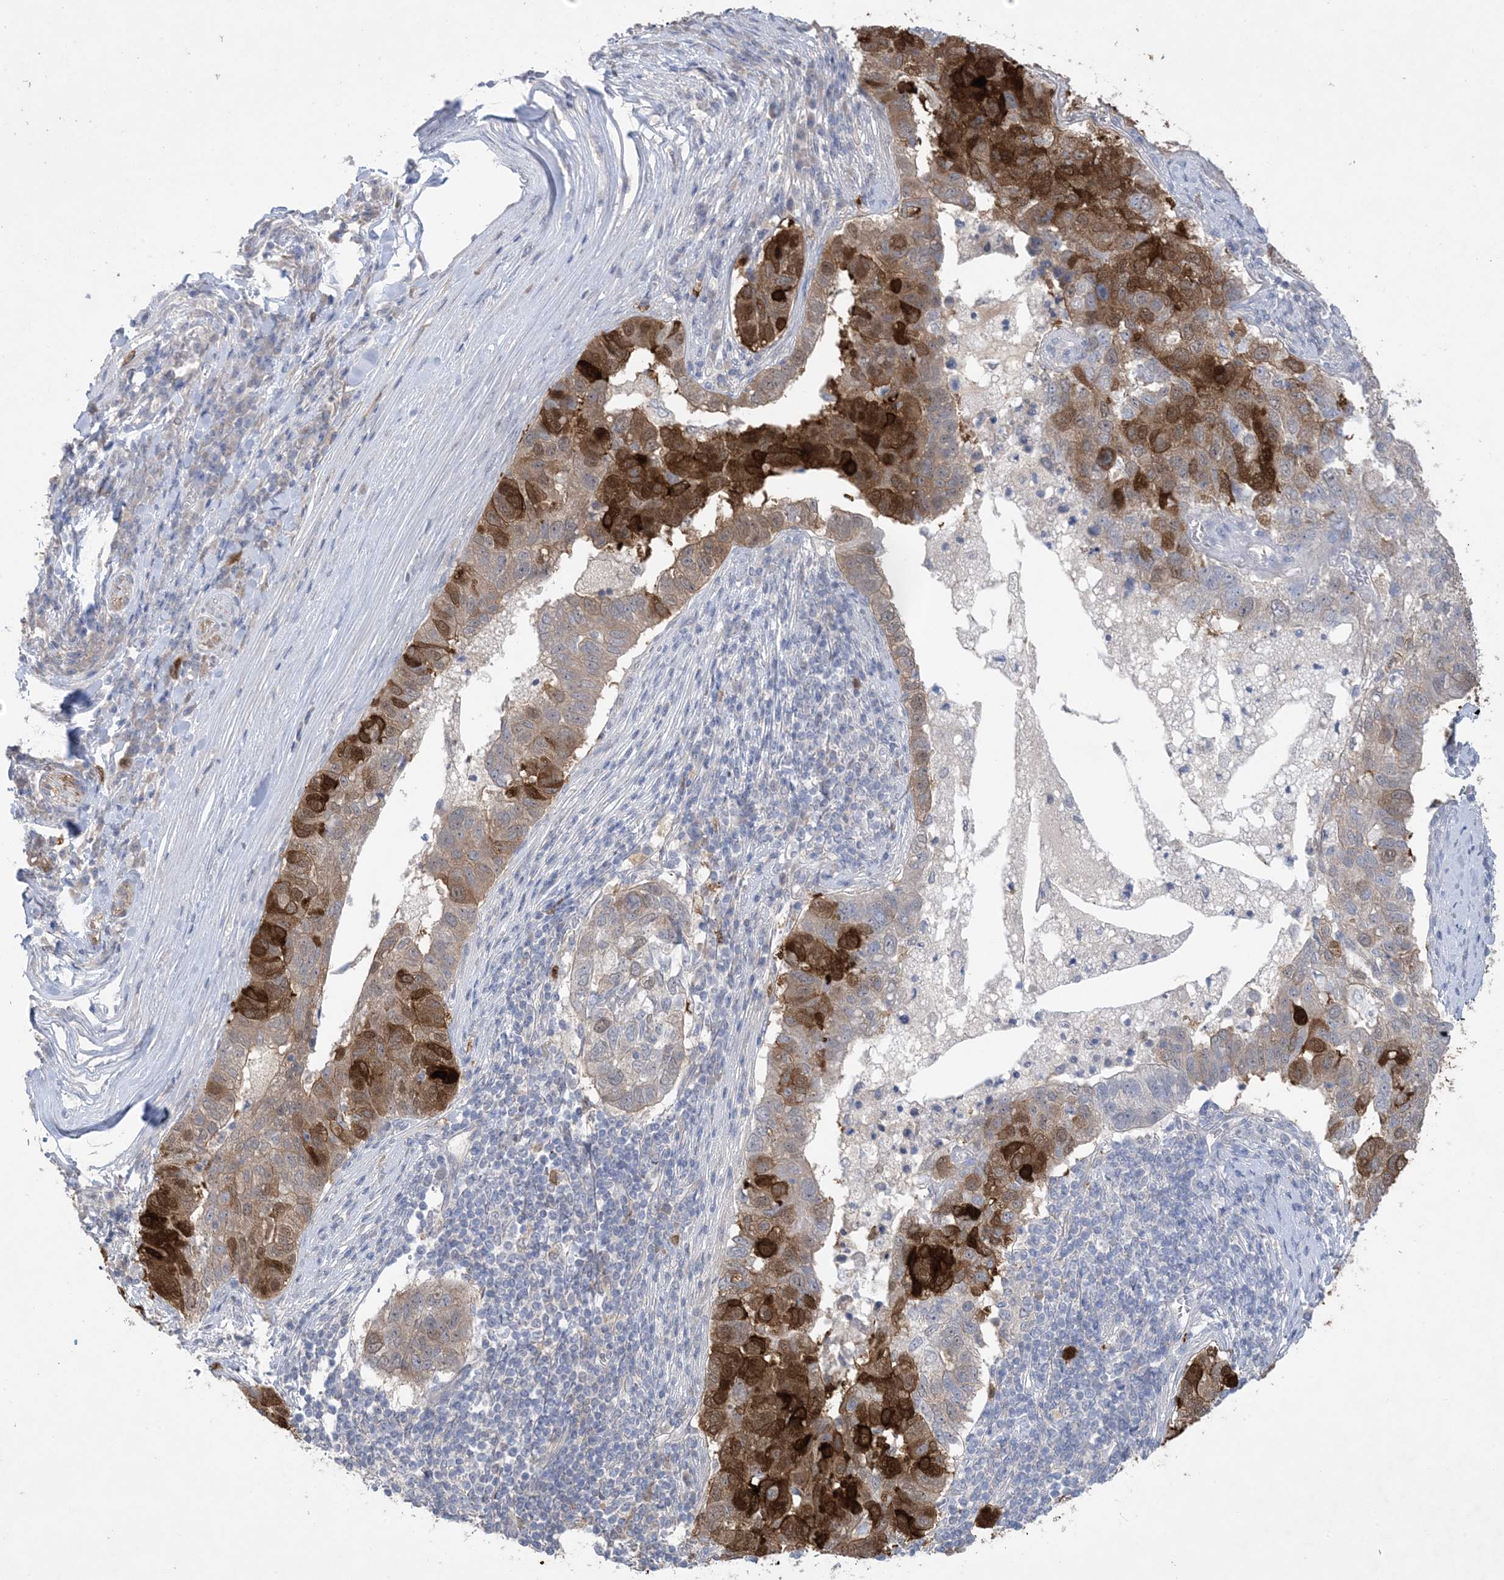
{"staining": {"intensity": "strong", "quantity": ">75%", "location": "cytoplasmic/membranous,nuclear"}, "tissue": "pancreatic cancer", "cell_type": "Tumor cells", "image_type": "cancer", "snomed": [{"axis": "morphology", "description": "Adenocarcinoma, NOS"}, {"axis": "topography", "description": "Pancreas"}], "caption": "Adenocarcinoma (pancreatic) stained with a protein marker displays strong staining in tumor cells.", "gene": "HMGCS1", "patient": {"sex": "female", "age": 61}}